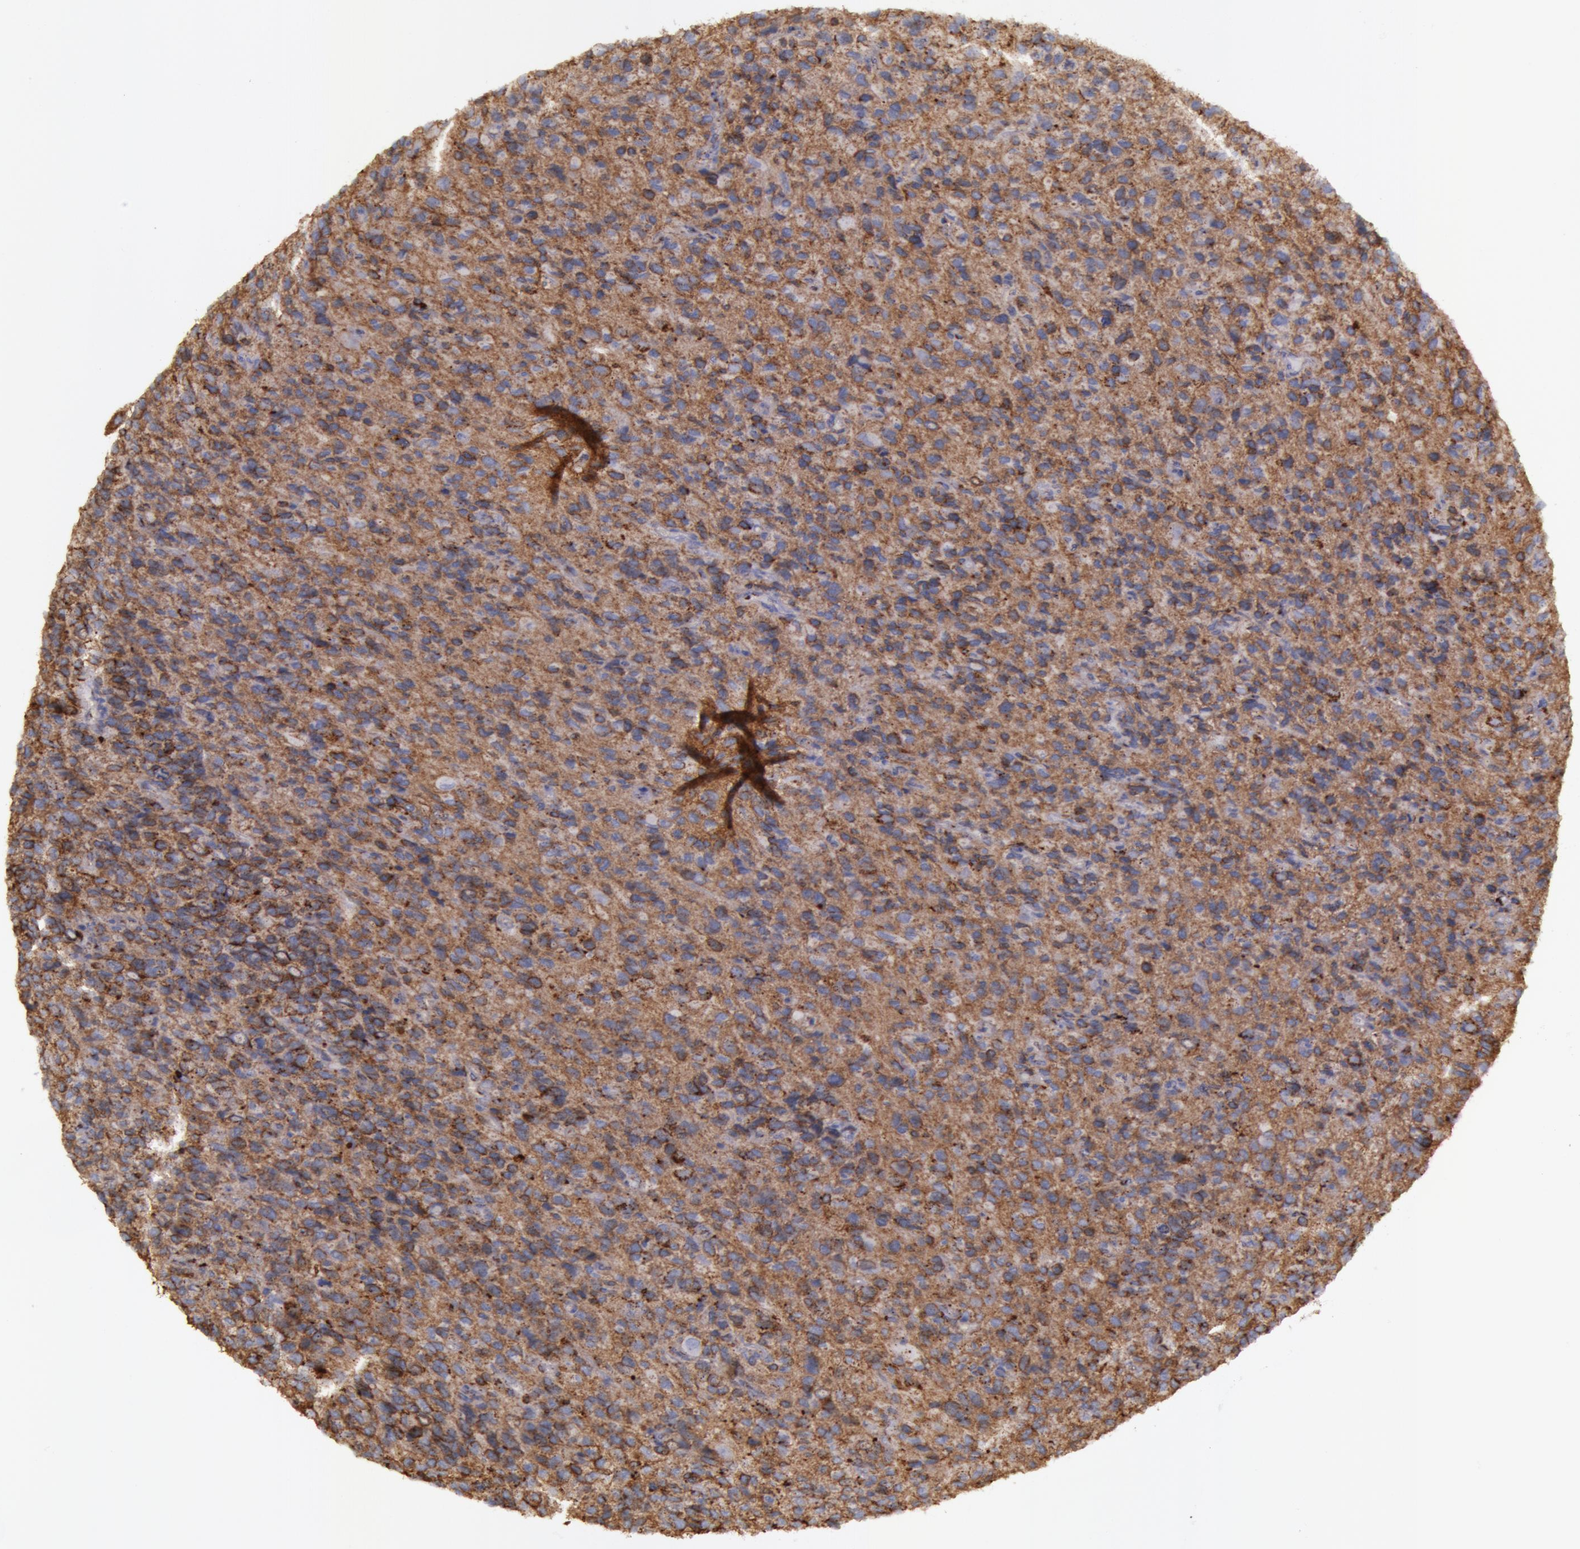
{"staining": {"intensity": "moderate", "quantity": ">75%", "location": "cytoplasmic/membranous"}, "tissue": "glioma", "cell_type": "Tumor cells", "image_type": "cancer", "snomed": [{"axis": "morphology", "description": "Glioma, malignant, High grade"}, {"axis": "topography", "description": "Brain"}], "caption": "A medium amount of moderate cytoplasmic/membranous expression is identified in approximately >75% of tumor cells in malignant high-grade glioma tissue. The staining was performed using DAB, with brown indicating positive protein expression. Nuclei are stained blue with hematoxylin.", "gene": "FLOT2", "patient": {"sex": "male", "age": 77}}